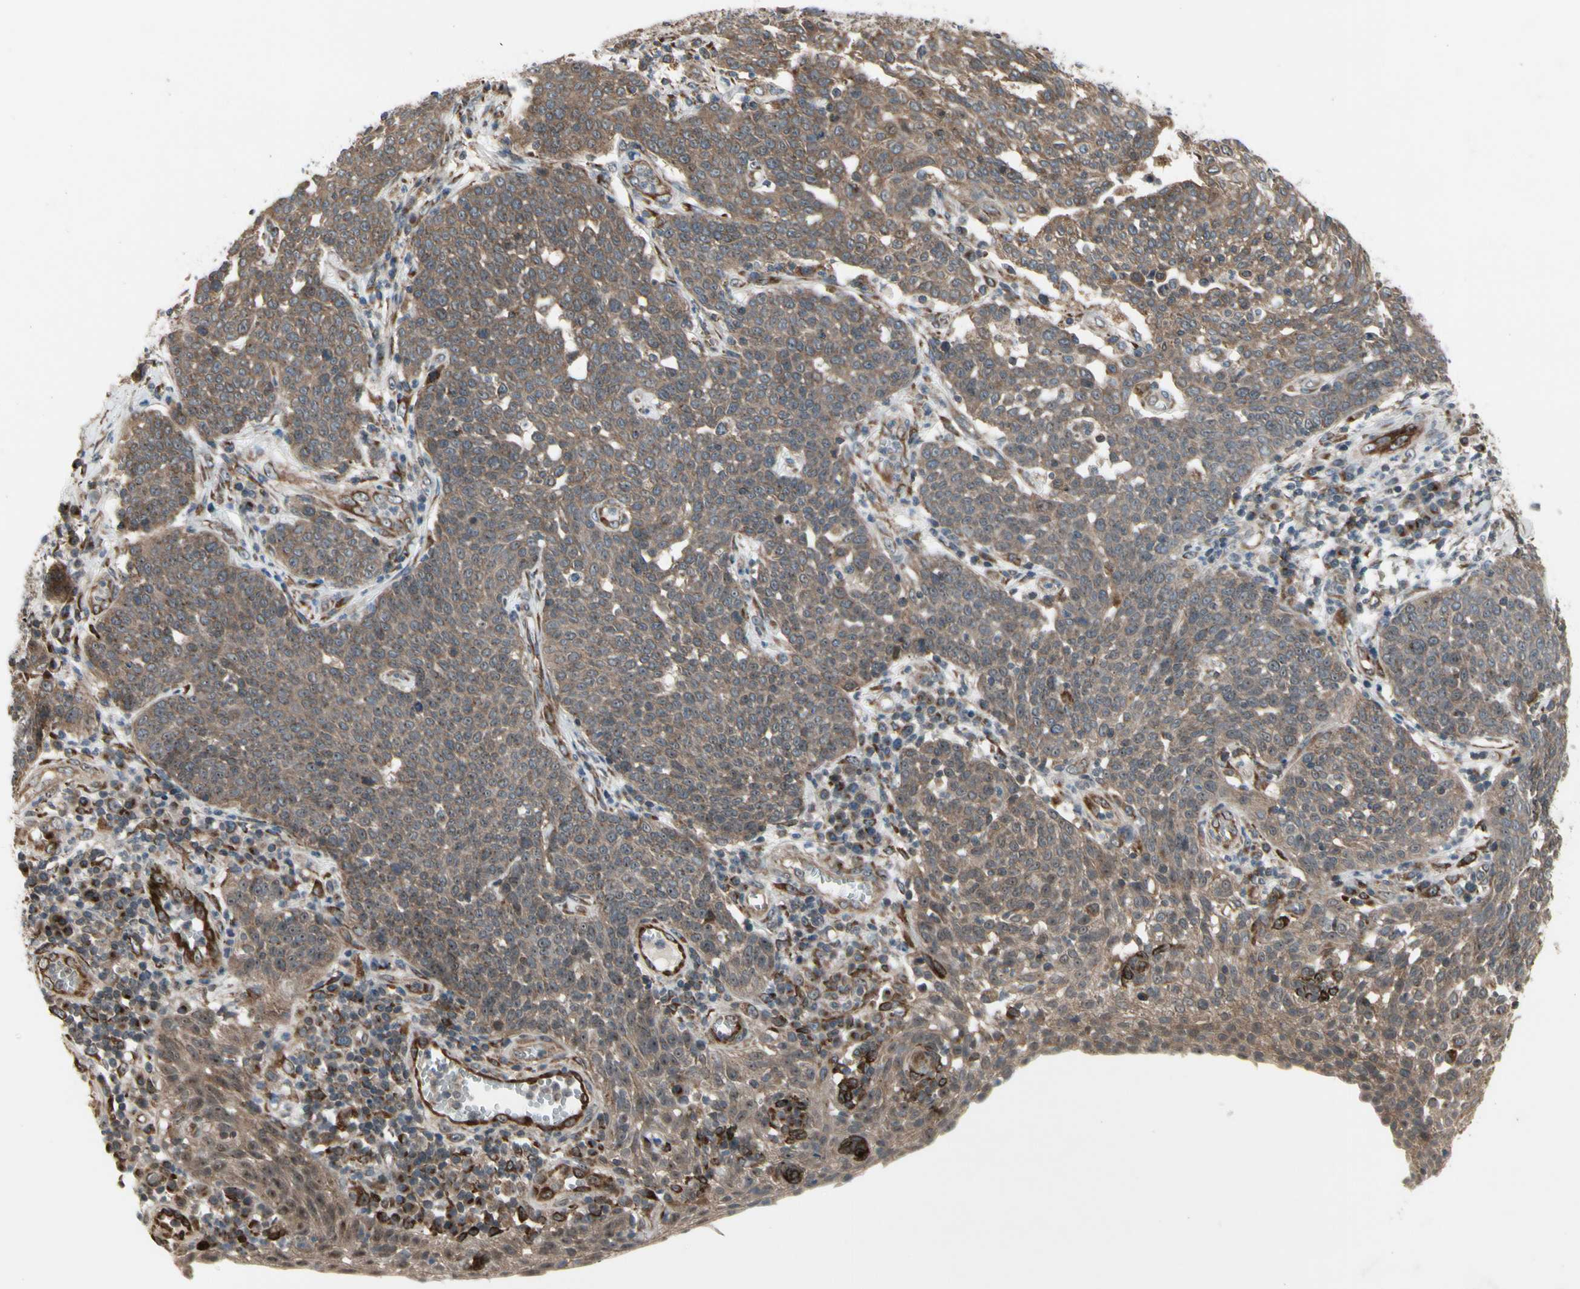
{"staining": {"intensity": "moderate", "quantity": ">75%", "location": "cytoplasmic/membranous"}, "tissue": "cervical cancer", "cell_type": "Tumor cells", "image_type": "cancer", "snomed": [{"axis": "morphology", "description": "Squamous cell carcinoma, NOS"}, {"axis": "topography", "description": "Cervix"}], "caption": "Squamous cell carcinoma (cervical) tissue shows moderate cytoplasmic/membranous staining in approximately >75% of tumor cells", "gene": "SLC39A9", "patient": {"sex": "female", "age": 34}}